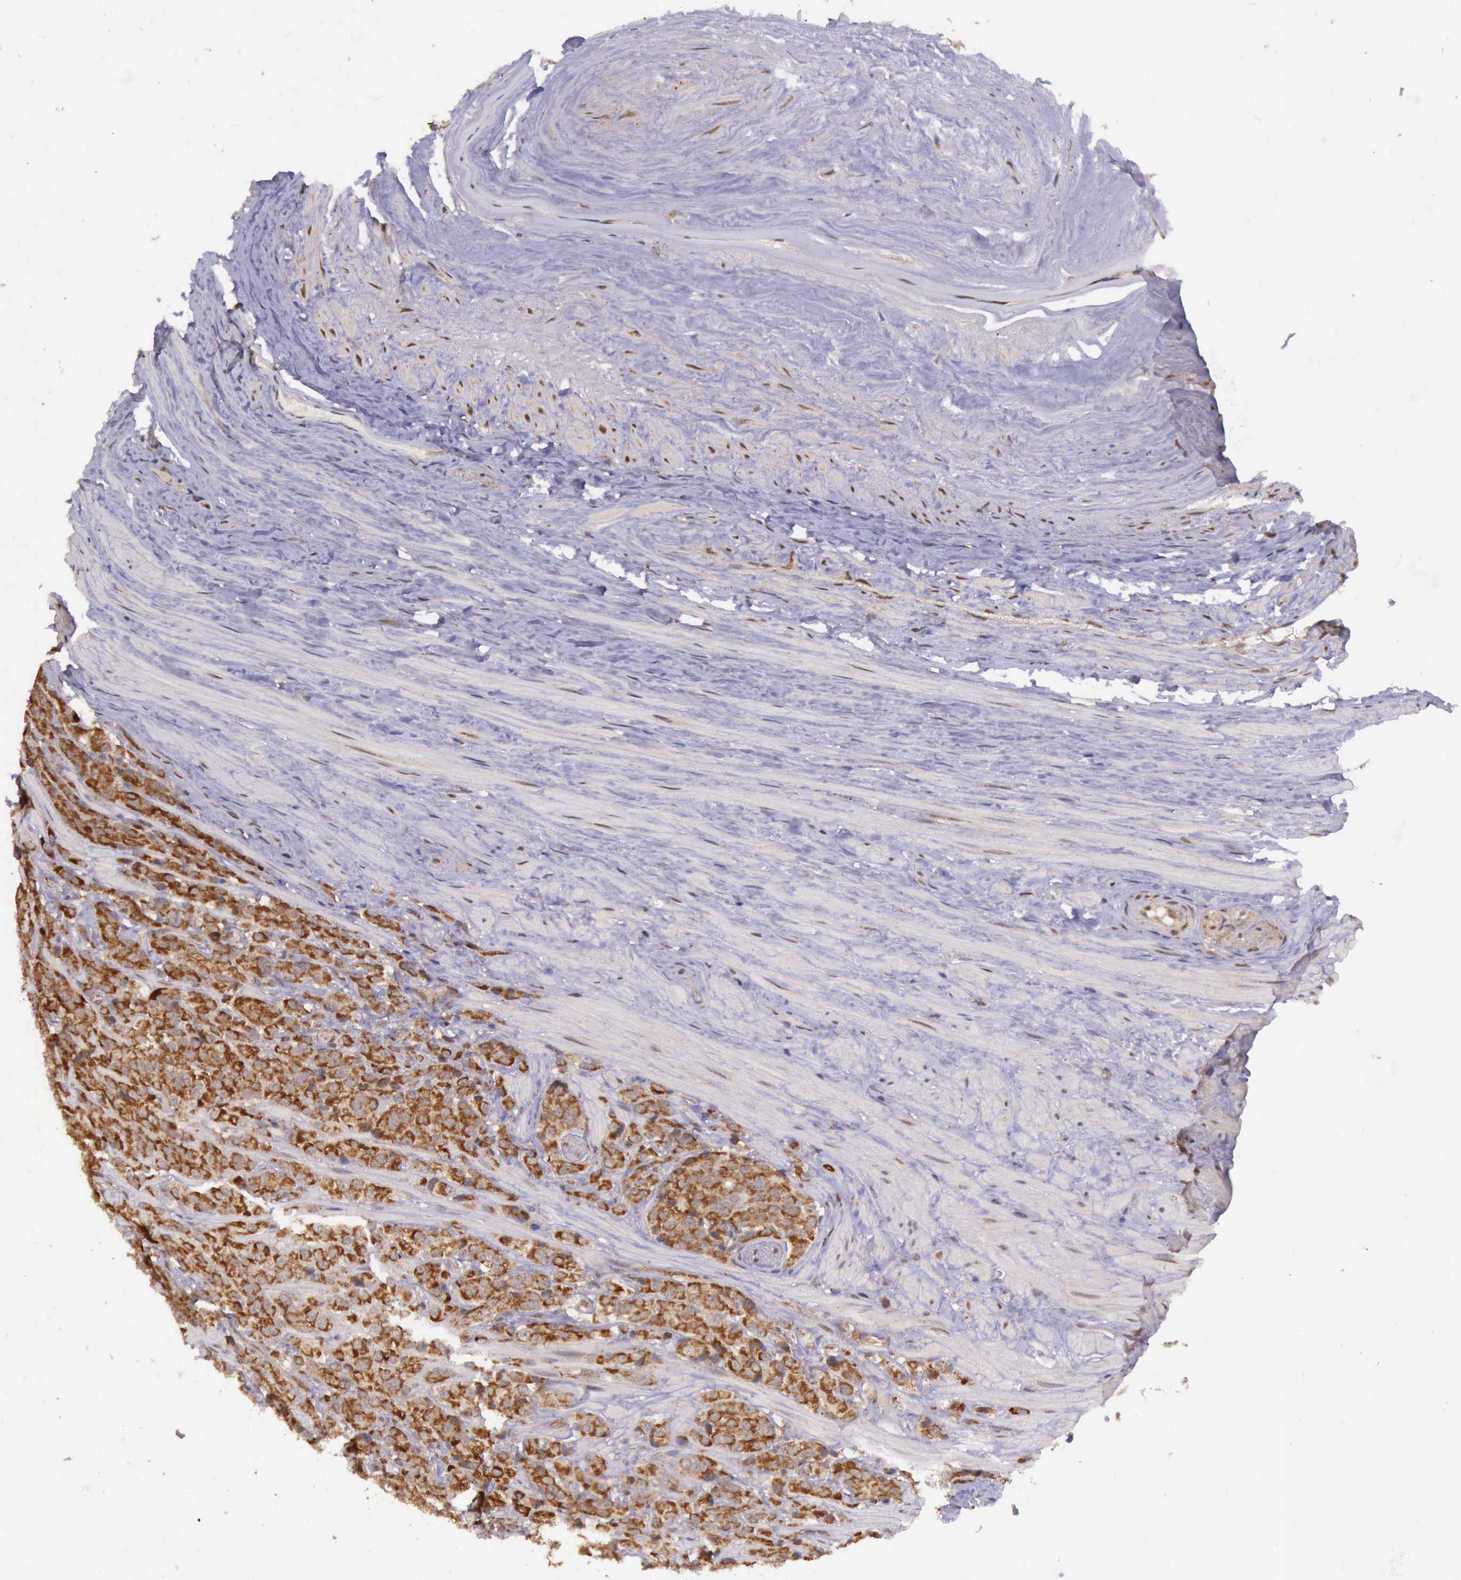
{"staining": {"intensity": "strong", "quantity": ">75%", "location": "cytoplasmic/membranous"}, "tissue": "prostate cancer", "cell_type": "Tumor cells", "image_type": "cancer", "snomed": [{"axis": "morphology", "description": "Adenocarcinoma, Medium grade"}, {"axis": "topography", "description": "Prostate"}], "caption": "Protein analysis of prostate cancer (adenocarcinoma (medium-grade)) tissue demonstrates strong cytoplasmic/membranous expression in approximately >75% of tumor cells.", "gene": "ARMCX3", "patient": {"sex": "male", "age": 70}}